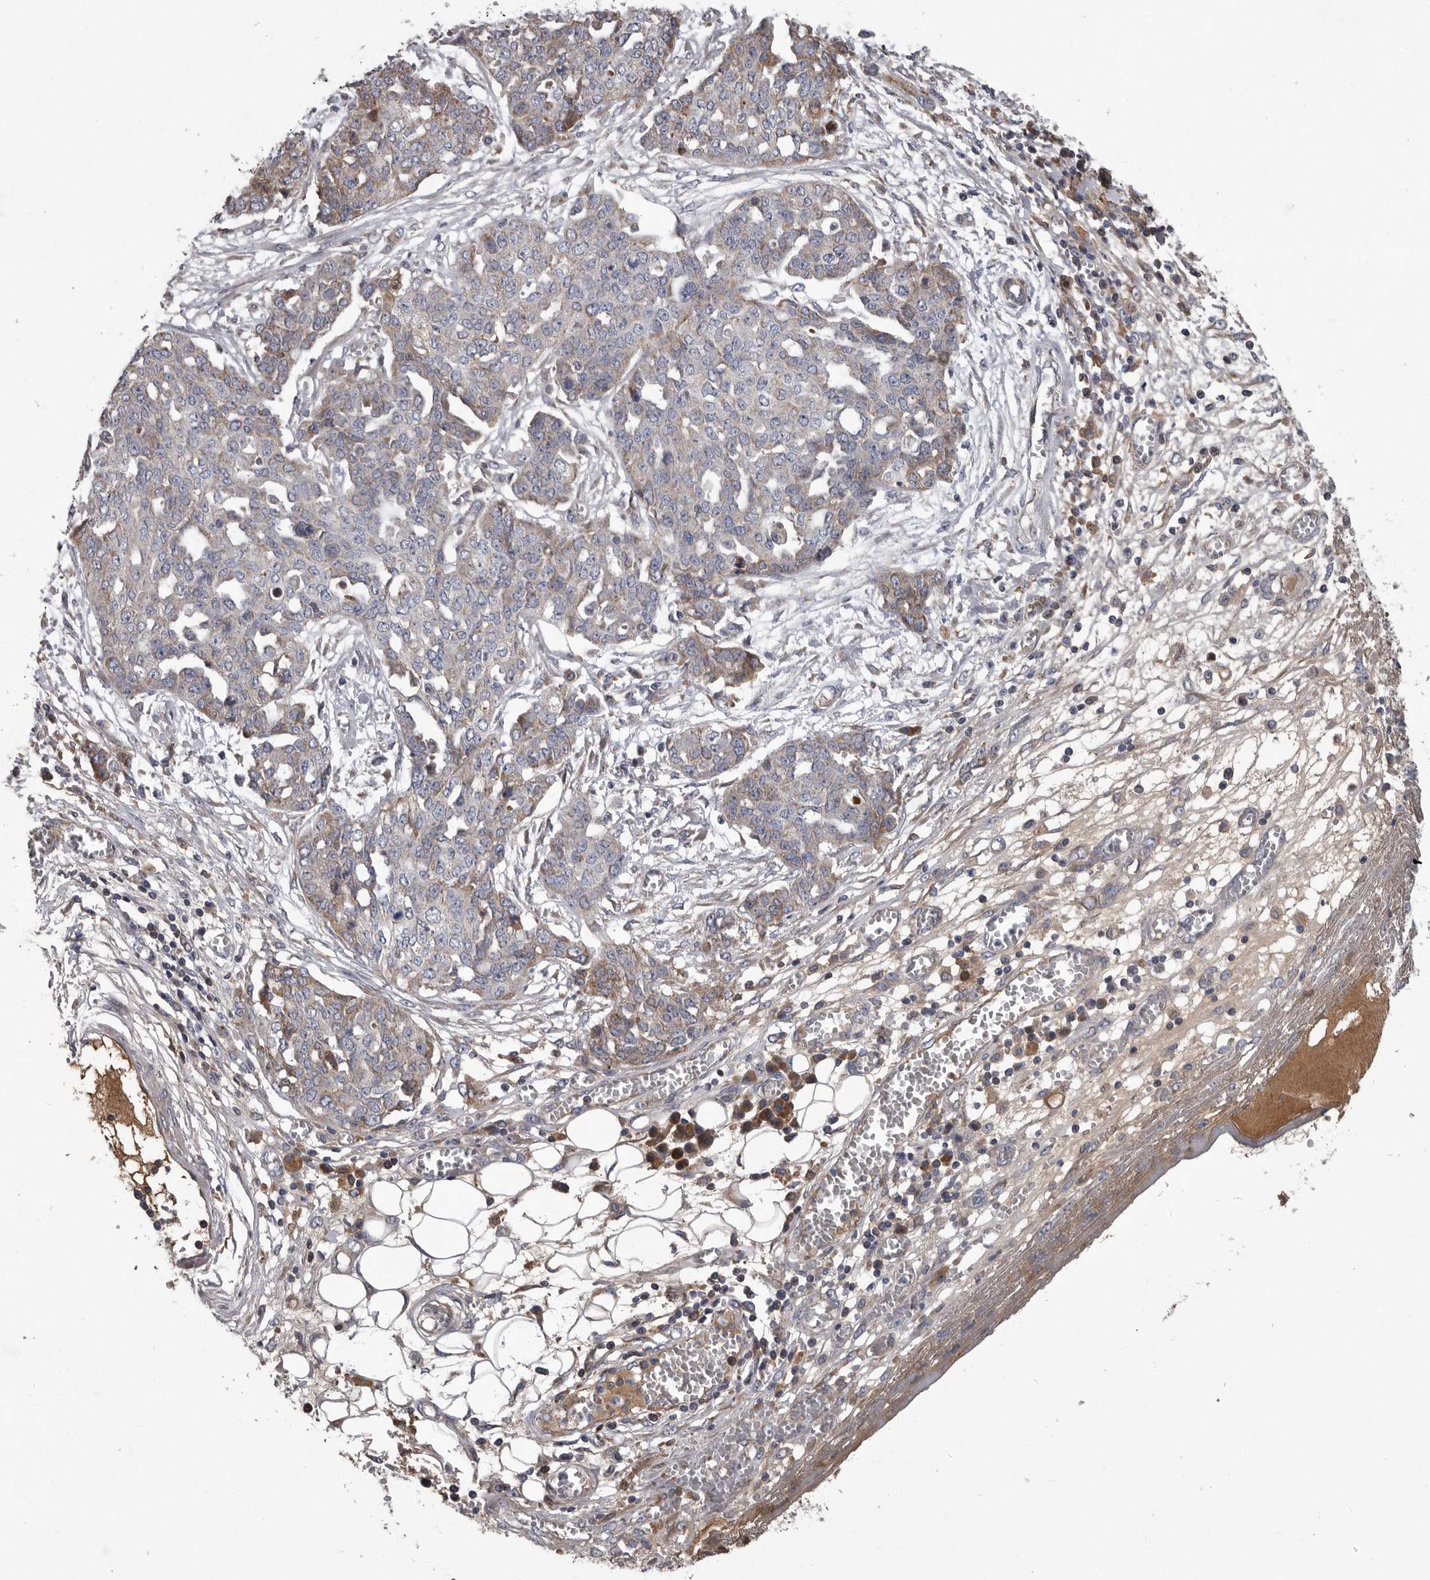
{"staining": {"intensity": "weak", "quantity": "25%-75%", "location": "cytoplasmic/membranous"}, "tissue": "ovarian cancer", "cell_type": "Tumor cells", "image_type": "cancer", "snomed": [{"axis": "morphology", "description": "Cystadenocarcinoma, serous, NOS"}, {"axis": "topography", "description": "Soft tissue"}, {"axis": "topography", "description": "Ovary"}], "caption": "This is an image of immunohistochemistry (IHC) staining of ovarian serous cystadenocarcinoma, which shows weak staining in the cytoplasmic/membranous of tumor cells.", "gene": "CRP", "patient": {"sex": "female", "age": 57}}